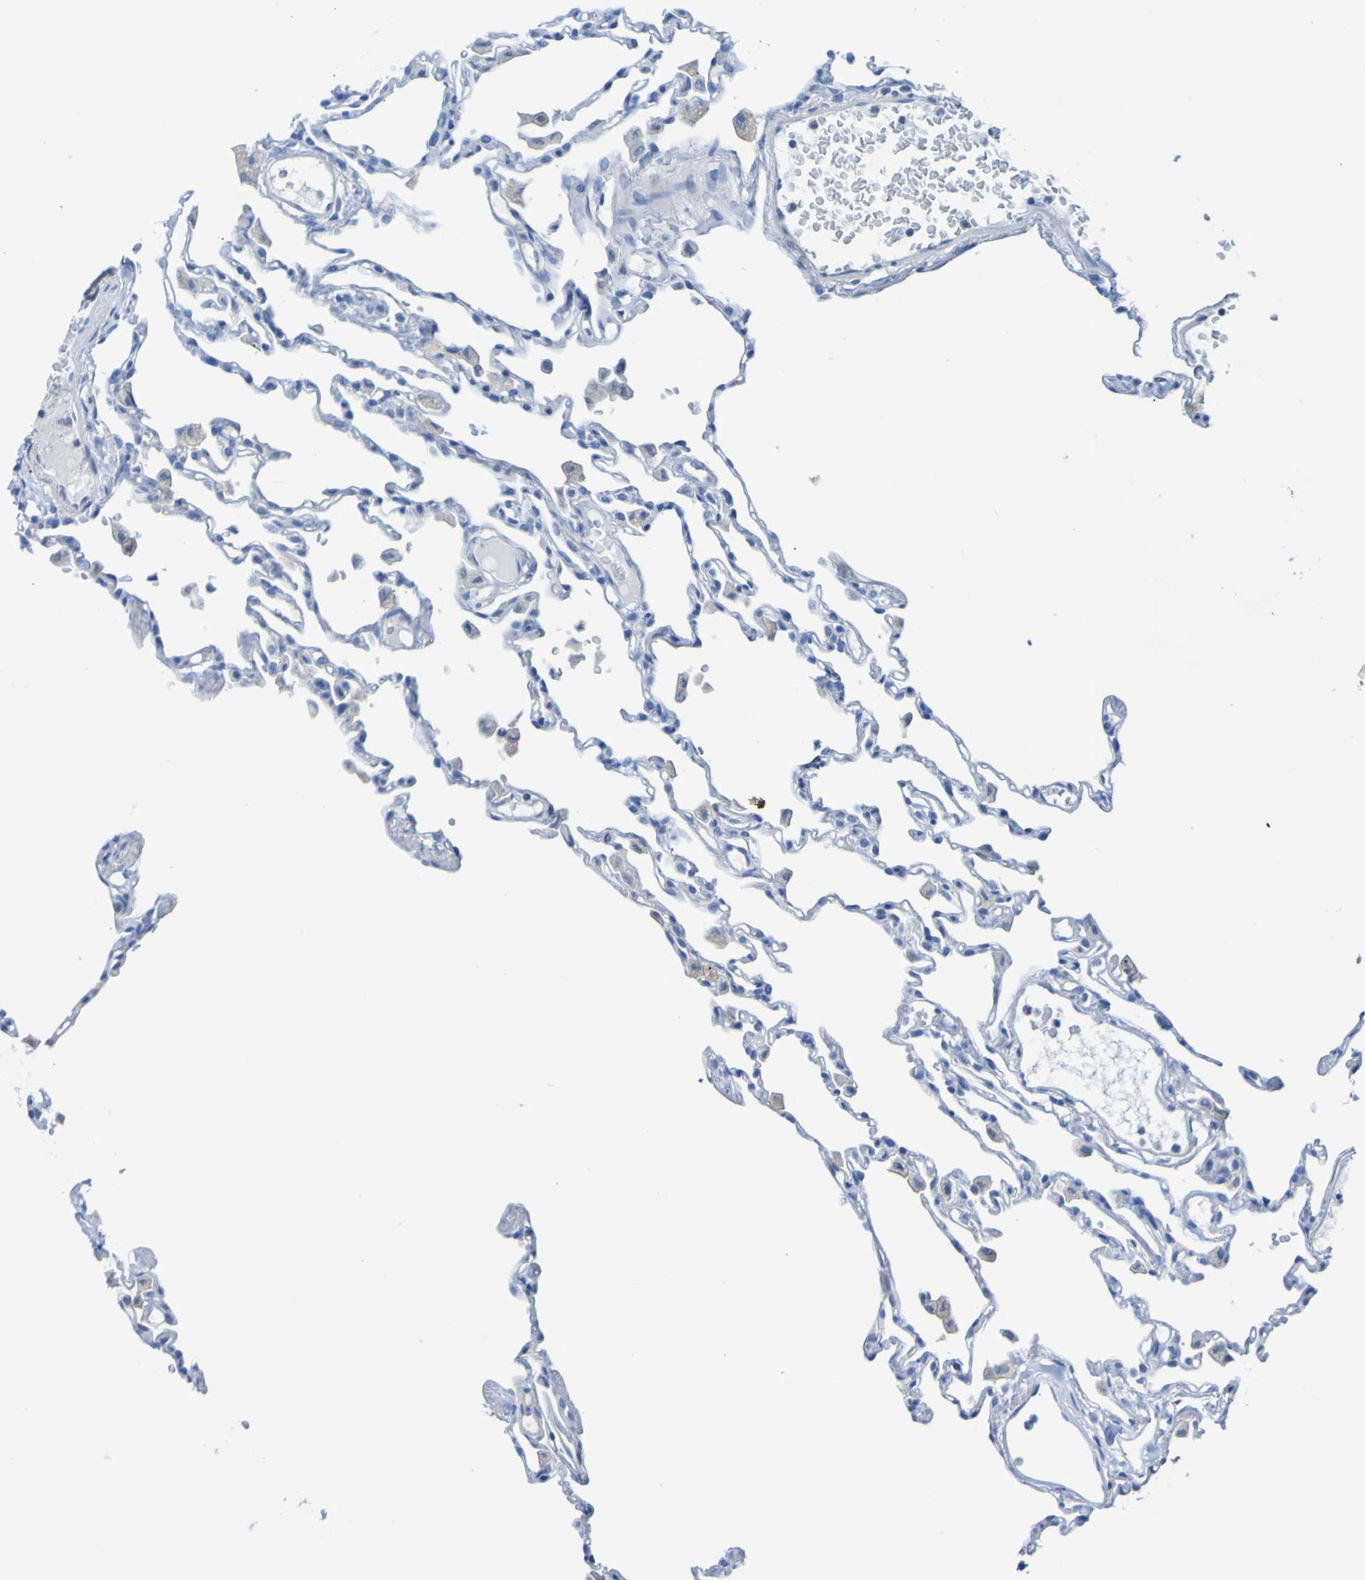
{"staining": {"intensity": "negative", "quantity": "none", "location": "none"}, "tissue": "lung", "cell_type": "Alveolar cells", "image_type": "normal", "snomed": [{"axis": "morphology", "description": "Normal tissue, NOS"}, {"axis": "topography", "description": "Lung"}], "caption": "High magnification brightfield microscopy of benign lung stained with DAB (brown) and counterstained with hematoxylin (blue): alveolar cells show no significant expression.", "gene": "ACMSD", "patient": {"sex": "female", "age": 49}}